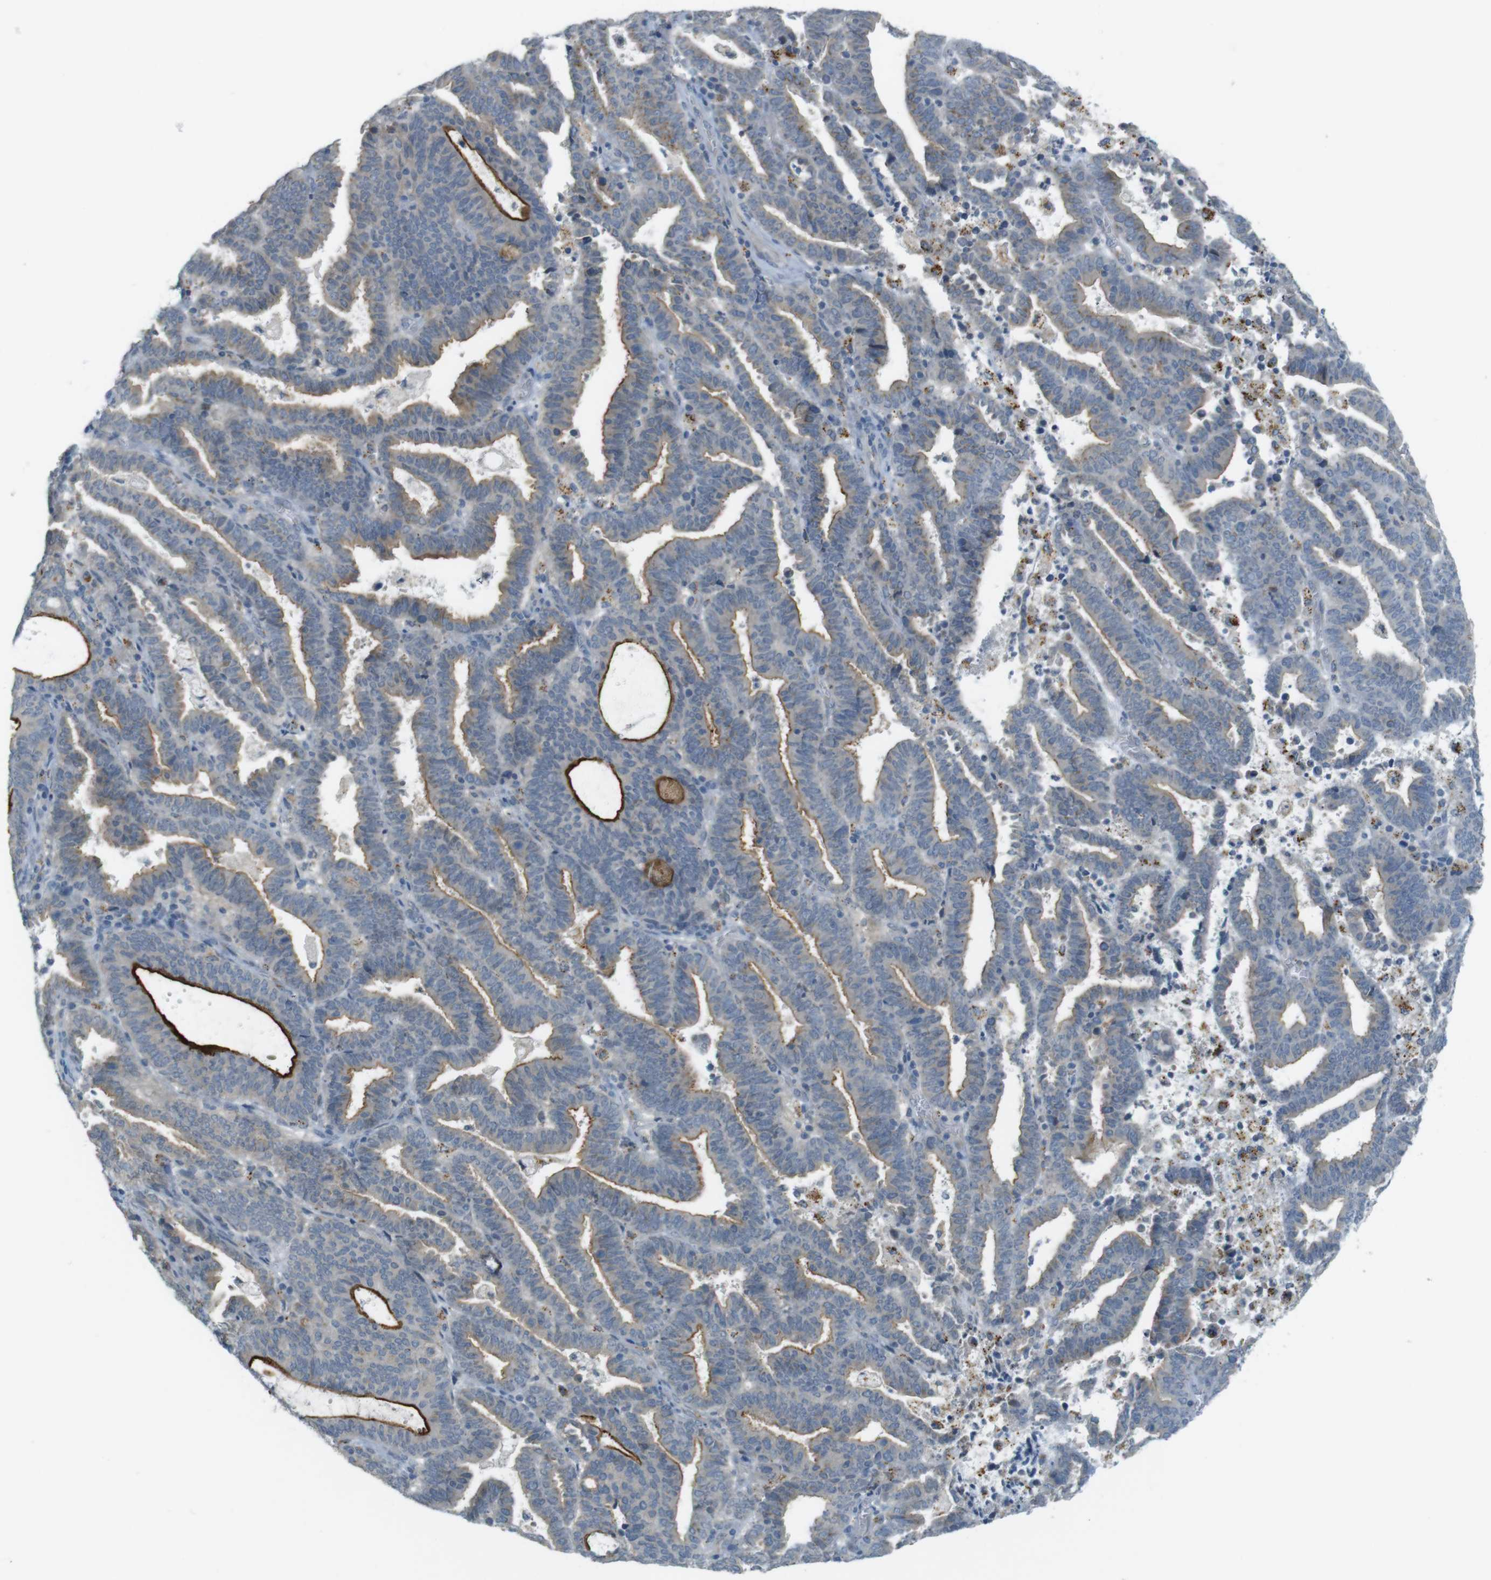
{"staining": {"intensity": "moderate", "quantity": "25%-75%", "location": "cytoplasmic/membranous"}, "tissue": "endometrial cancer", "cell_type": "Tumor cells", "image_type": "cancer", "snomed": [{"axis": "morphology", "description": "Adenocarcinoma, NOS"}, {"axis": "topography", "description": "Uterus"}], "caption": "Immunohistochemistry (IHC) of endometrial cancer exhibits medium levels of moderate cytoplasmic/membranous expression in about 25%-75% of tumor cells.", "gene": "UGT8", "patient": {"sex": "female", "age": 83}}